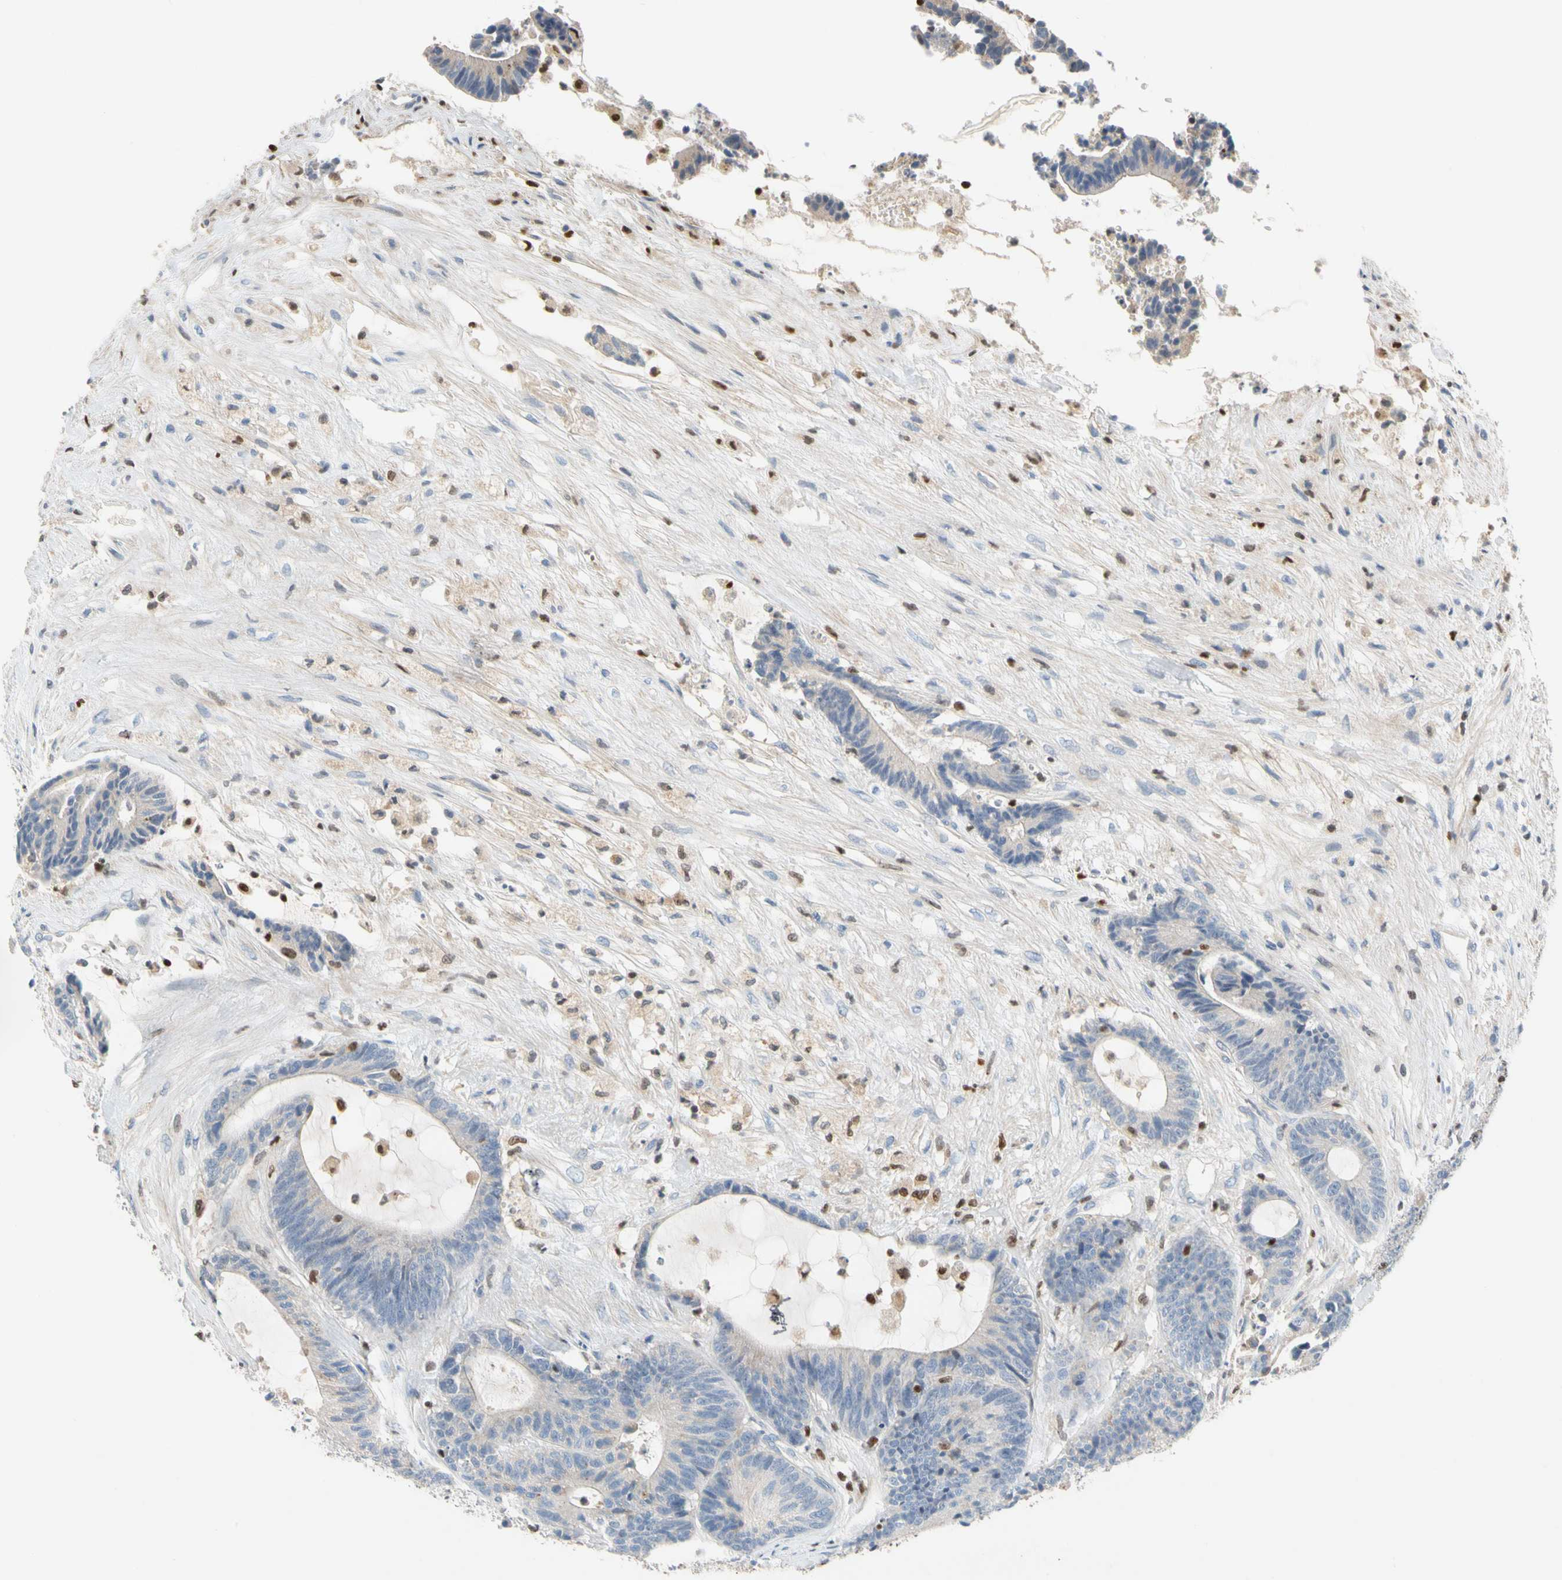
{"staining": {"intensity": "negative", "quantity": "none", "location": "none"}, "tissue": "colorectal cancer", "cell_type": "Tumor cells", "image_type": "cancer", "snomed": [{"axis": "morphology", "description": "Adenocarcinoma, NOS"}, {"axis": "topography", "description": "Colon"}], "caption": "This is a image of immunohistochemistry (IHC) staining of colorectal cancer (adenocarcinoma), which shows no expression in tumor cells. Nuclei are stained in blue.", "gene": "SP140", "patient": {"sex": "female", "age": 84}}